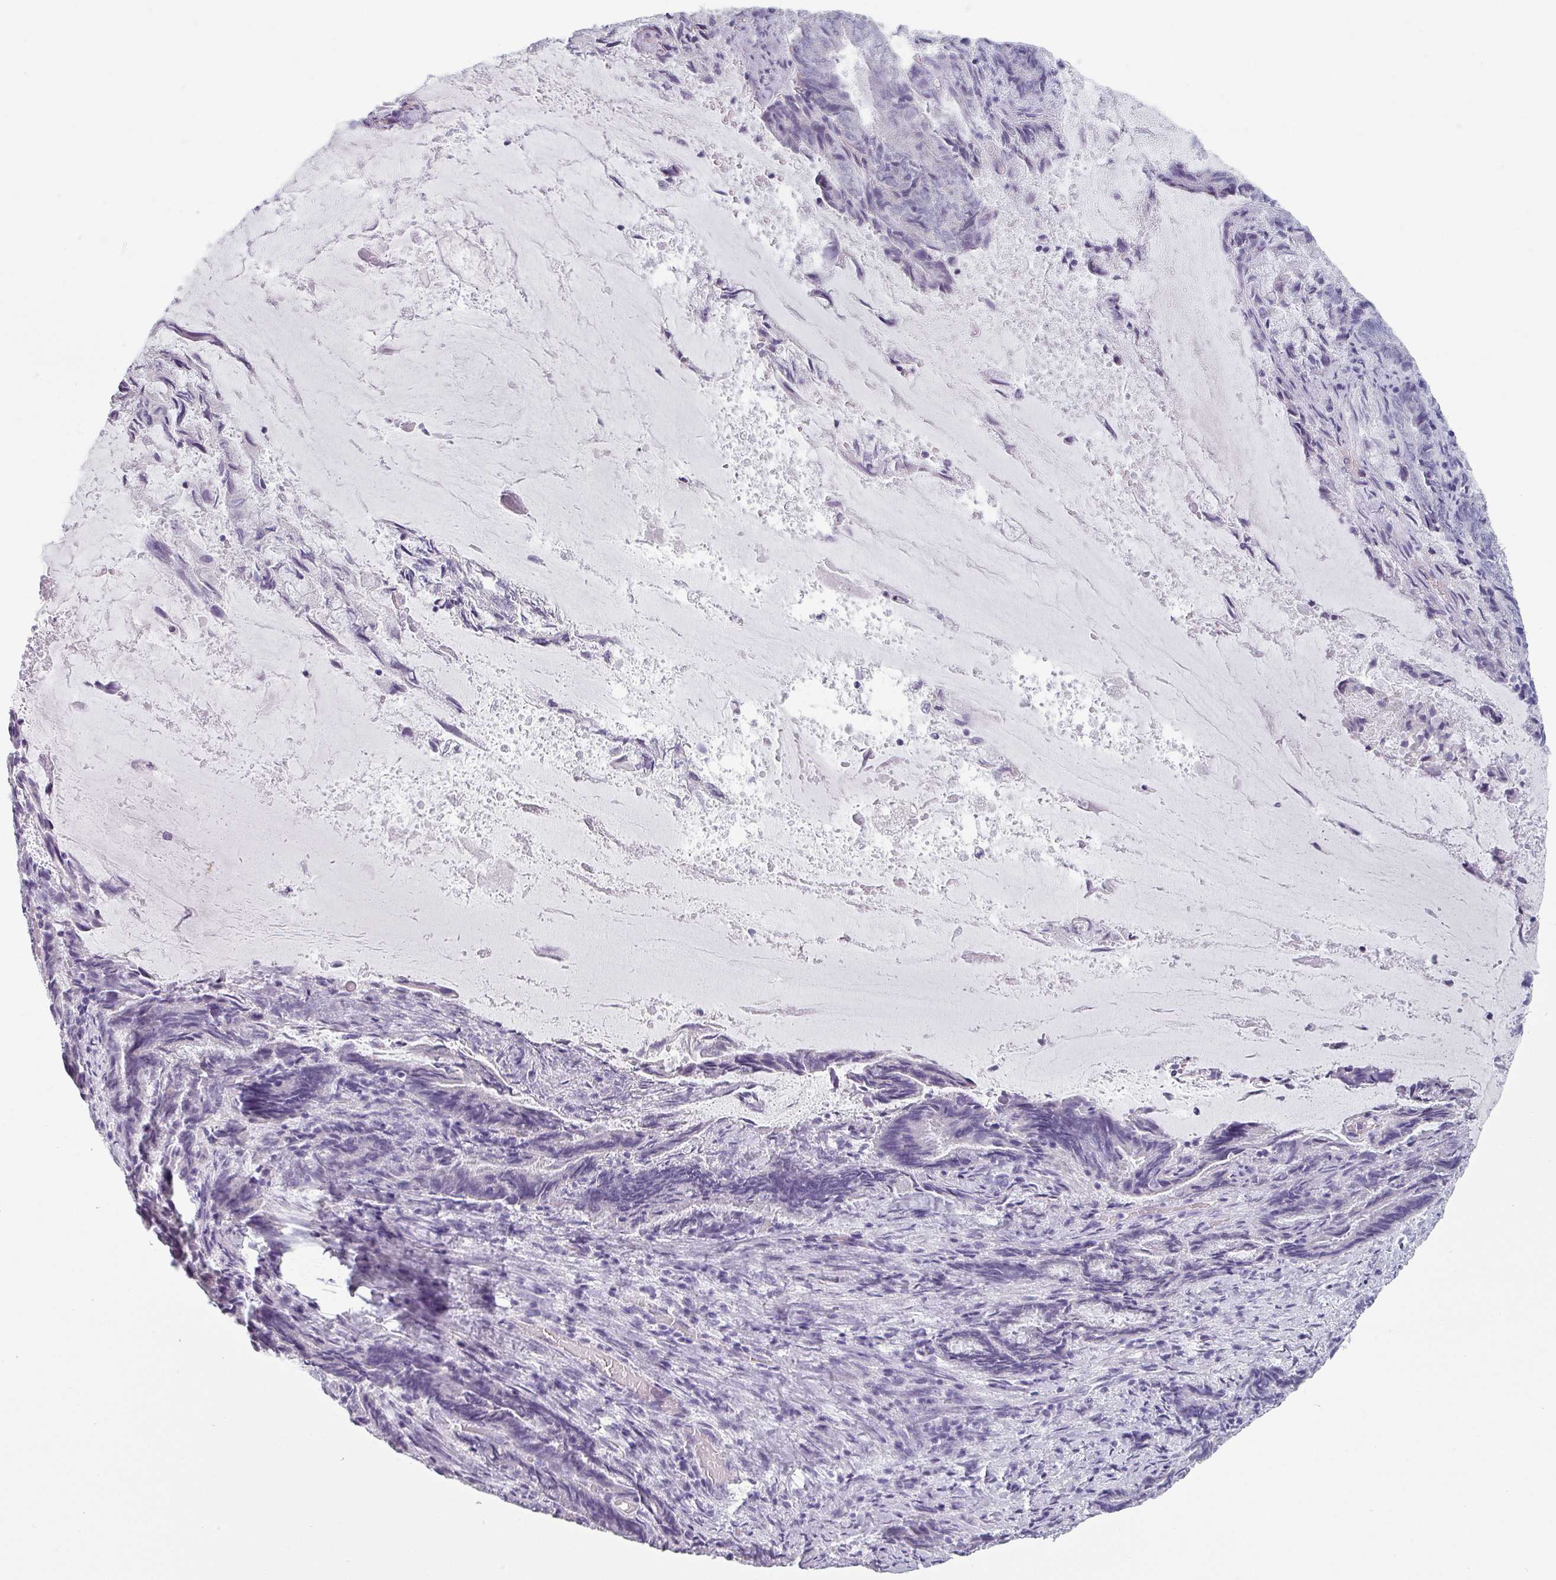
{"staining": {"intensity": "negative", "quantity": "none", "location": "none"}, "tissue": "endometrial cancer", "cell_type": "Tumor cells", "image_type": "cancer", "snomed": [{"axis": "morphology", "description": "Adenocarcinoma, NOS"}, {"axis": "topography", "description": "Endometrium"}], "caption": "Human adenocarcinoma (endometrial) stained for a protein using immunohistochemistry (IHC) displays no positivity in tumor cells.", "gene": "SFTPA1", "patient": {"sex": "female", "age": 80}}